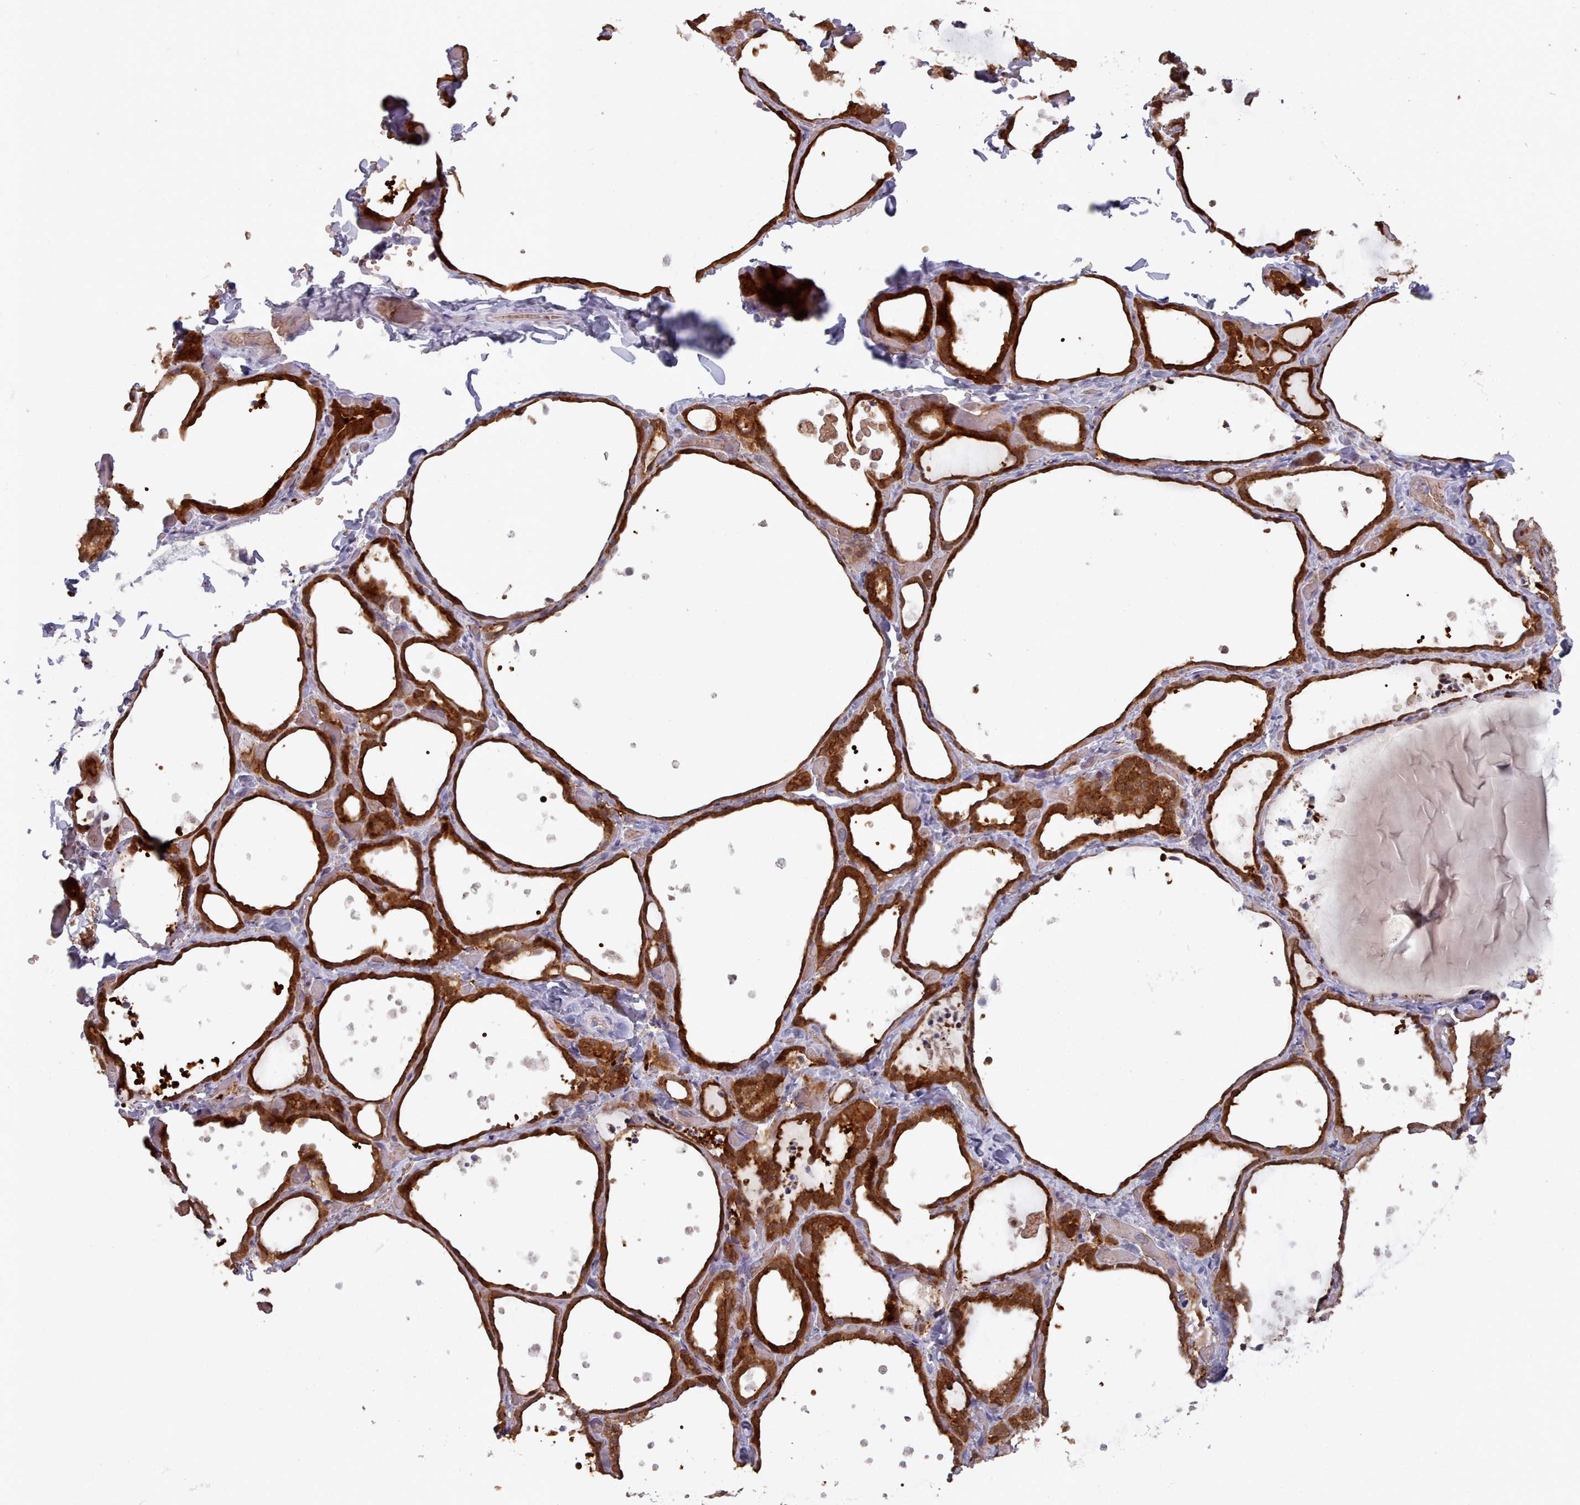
{"staining": {"intensity": "strong", "quantity": ">75%", "location": "cytoplasmic/membranous"}, "tissue": "thyroid gland", "cell_type": "Glandular cells", "image_type": "normal", "snomed": [{"axis": "morphology", "description": "Normal tissue, NOS"}, {"axis": "topography", "description": "Thyroid gland"}], "caption": "Glandular cells demonstrate strong cytoplasmic/membranous expression in approximately >75% of cells in benign thyroid gland.", "gene": "MAN1B1", "patient": {"sex": "female", "age": 44}}